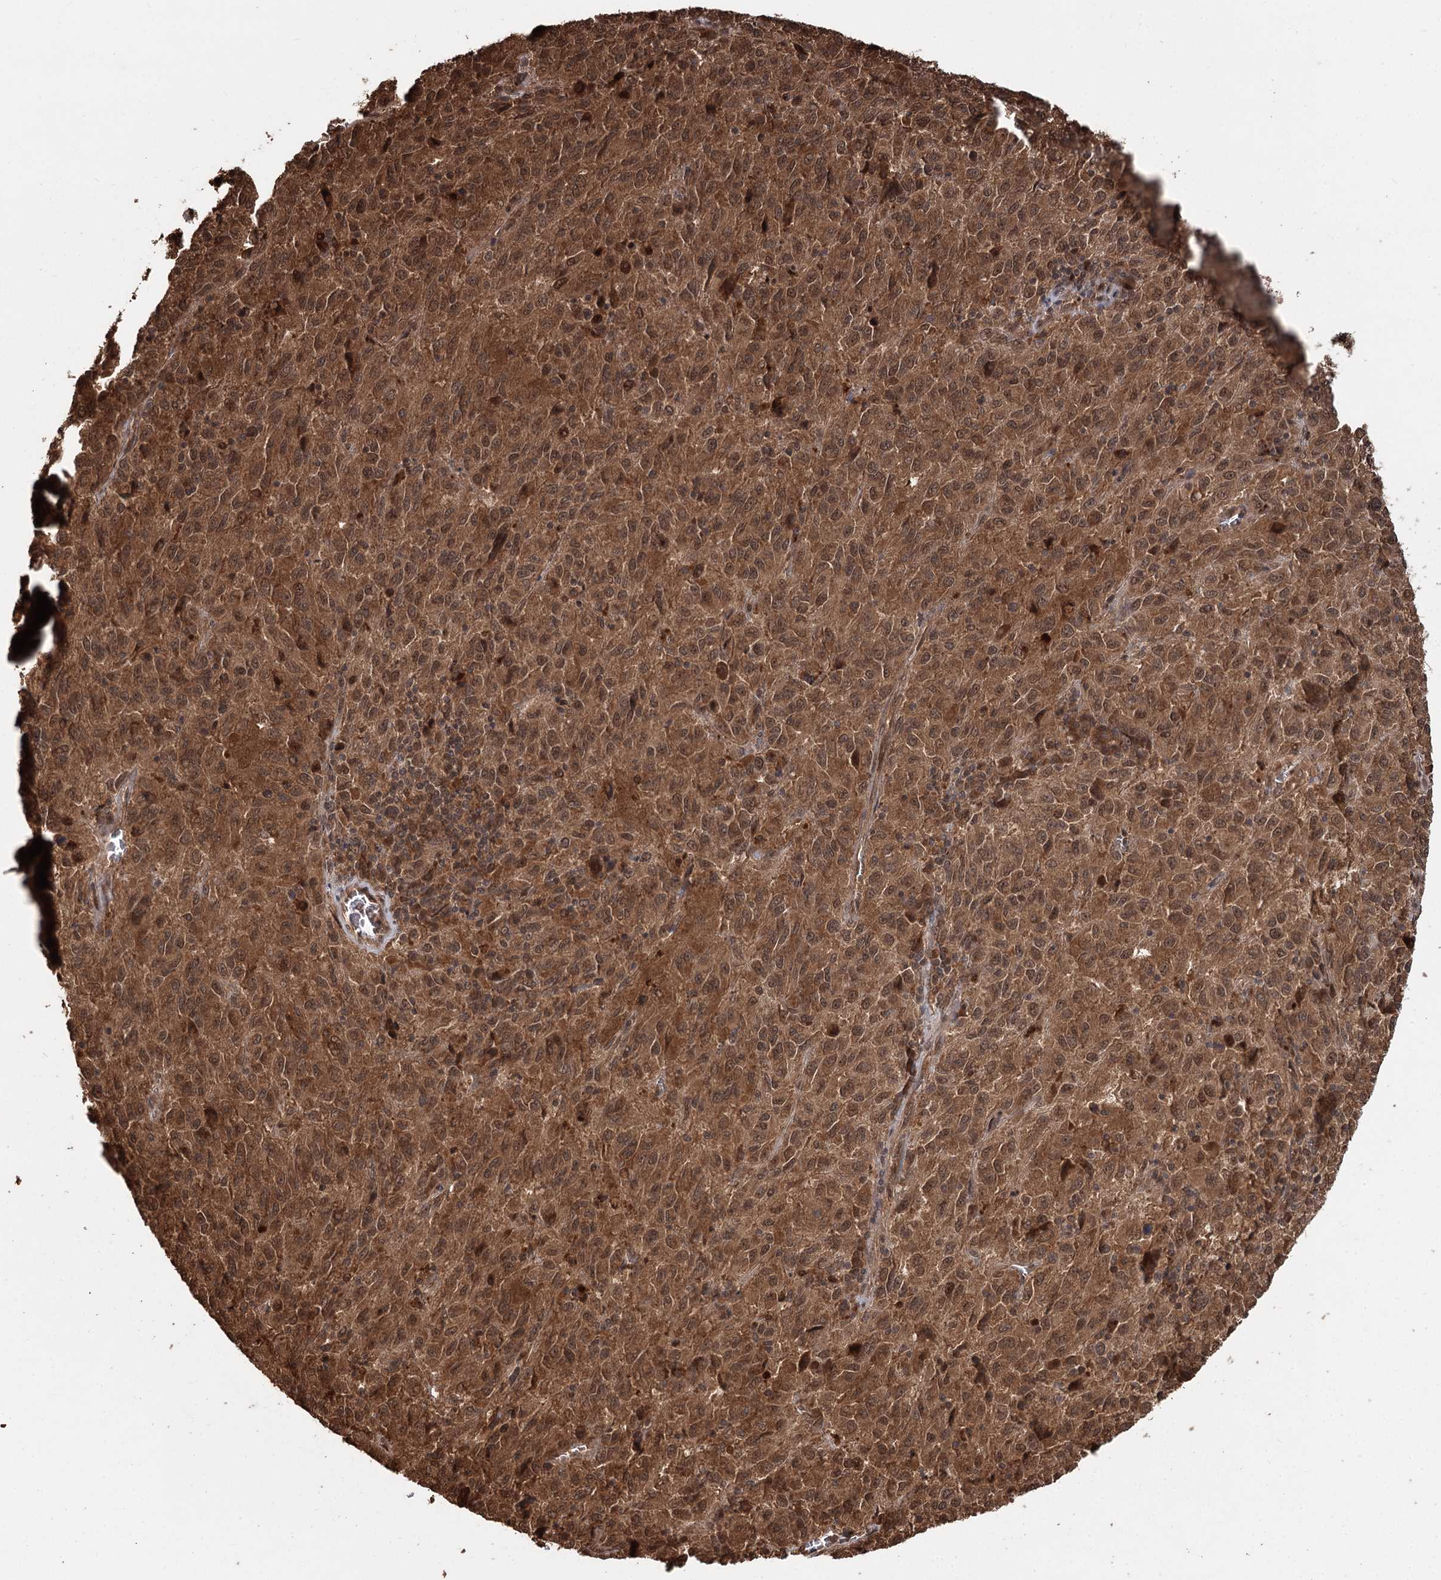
{"staining": {"intensity": "moderate", "quantity": ">75%", "location": "cytoplasmic/membranous,nuclear"}, "tissue": "melanoma", "cell_type": "Tumor cells", "image_type": "cancer", "snomed": [{"axis": "morphology", "description": "Malignant melanoma, Metastatic site"}, {"axis": "topography", "description": "Lung"}], "caption": "DAB immunohistochemical staining of human melanoma shows moderate cytoplasmic/membranous and nuclear protein expression in approximately >75% of tumor cells.", "gene": "N6AMT1", "patient": {"sex": "male", "age": 64}}